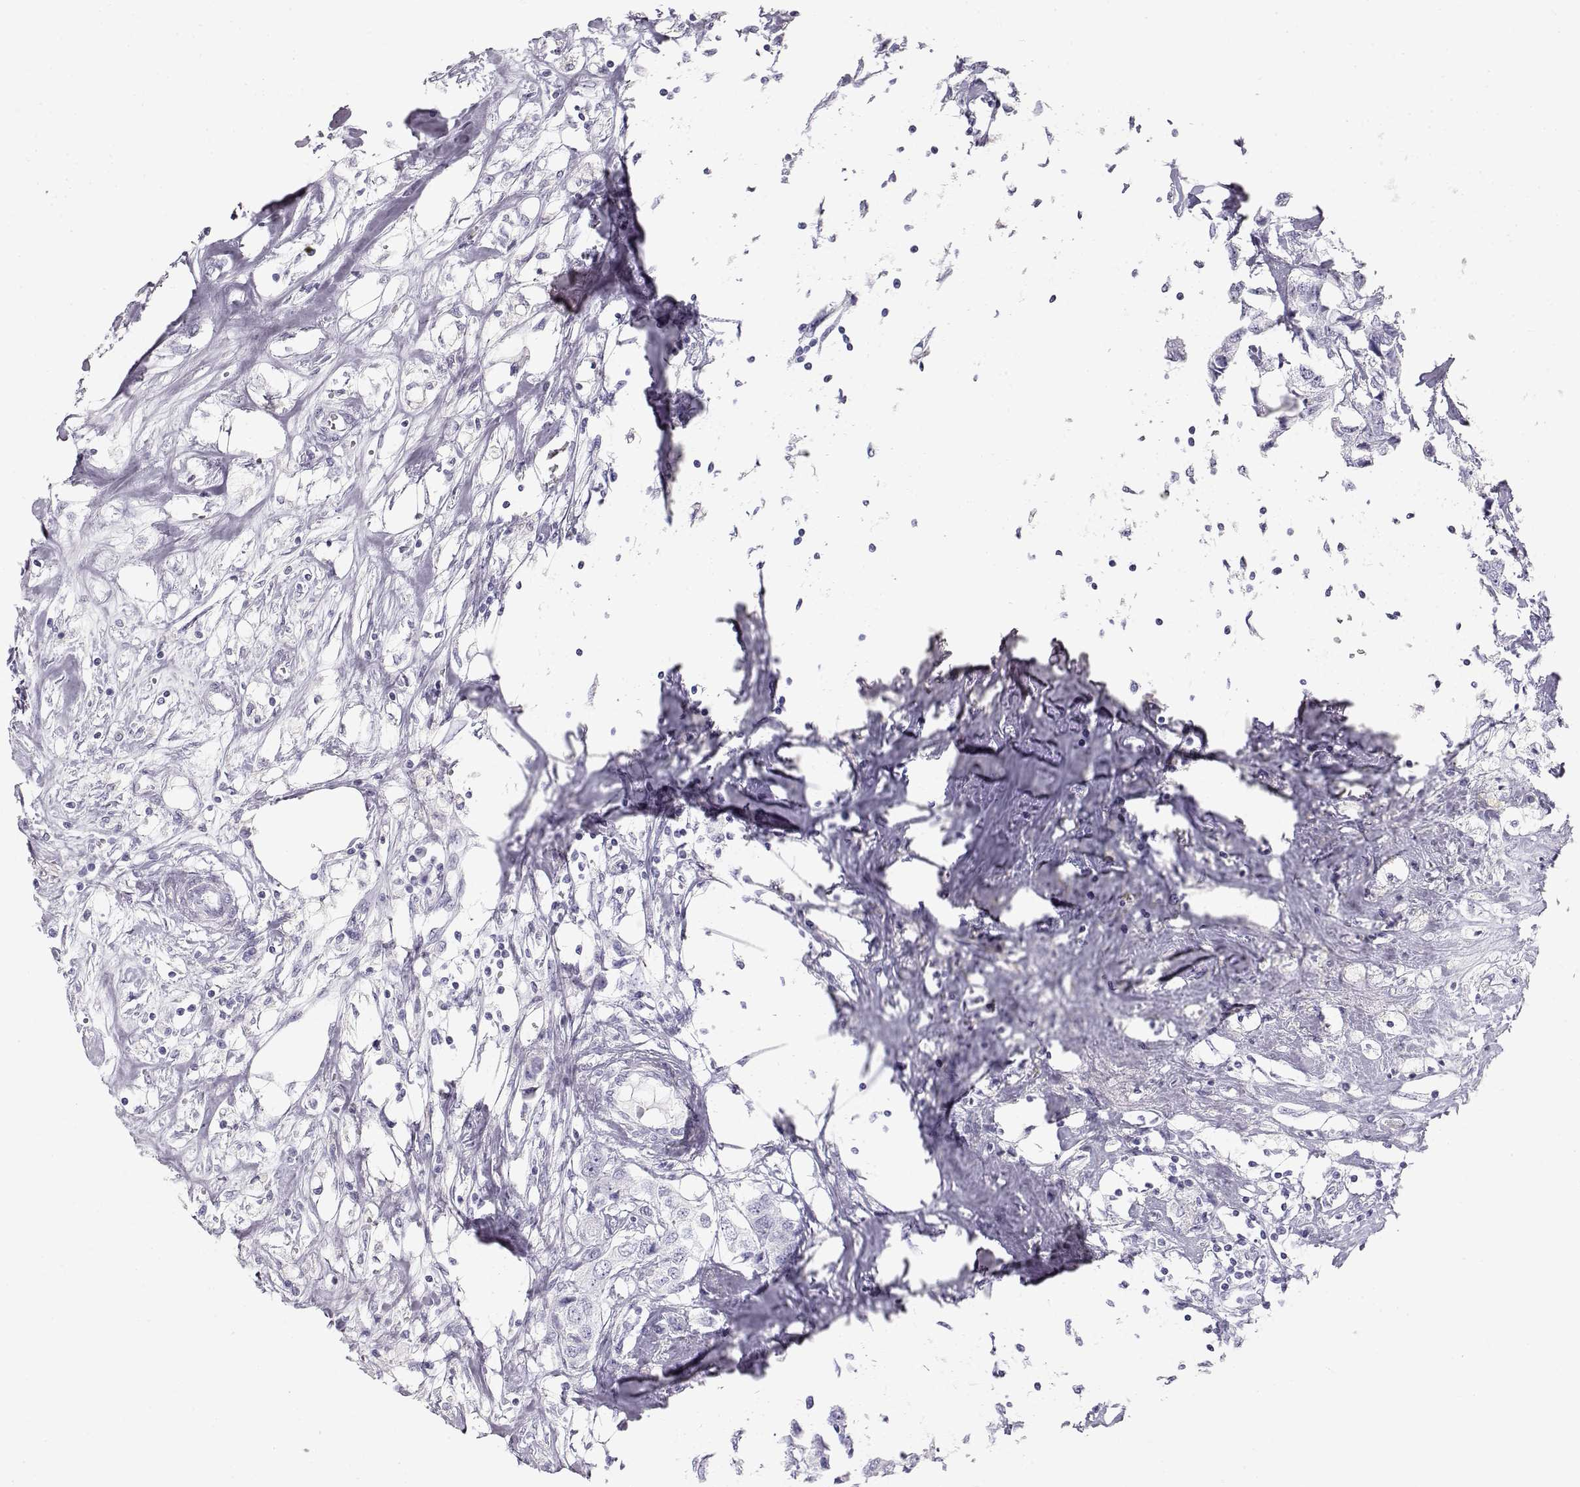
{"staining": {"intensity": "negative", "quantity": "none", "location": "none"}, "tissue": "breast cancer", "cell_type": "Tumor cells", "image_type": "cancer", "snomed": [{"axis": "morphology", "description": "Duct carcinoma"}, {"axis": "topography", "description": "Breast"}], "caption": "Image shows no significant protein expression in tumor cells of breast cancer (intraductal carcinoma). The staining was performed using DAB (3,3'-diaminobenzidine) to visualize the protein expression in brown, while the nuclei were stained in blue with hematoxylin (Magnification: 20x).", "gene": "TKTL1", "patient": {"sex": "female", "age": 80}}